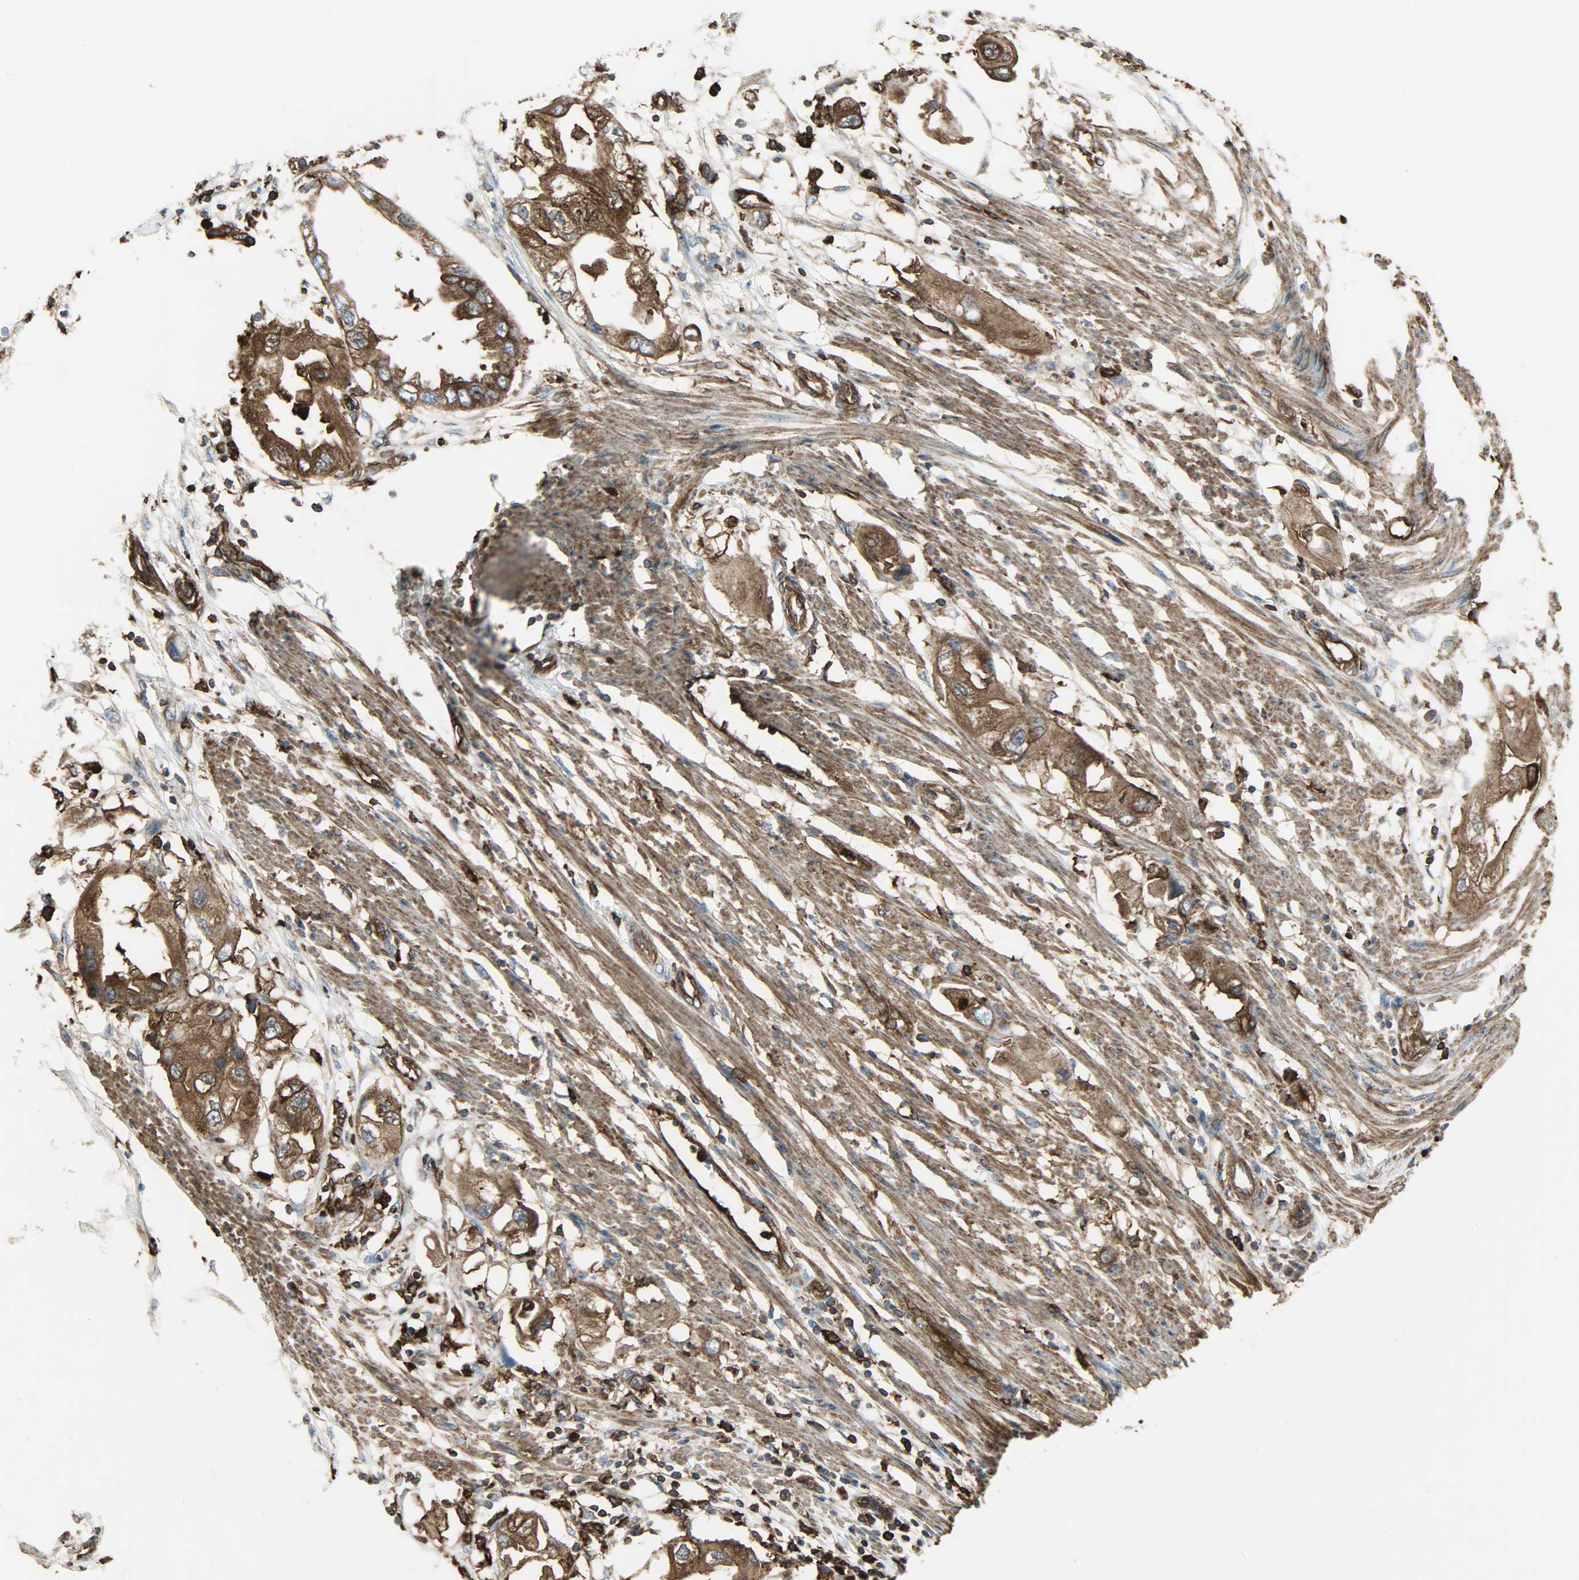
{"staining": {"intensity": "strong", "quantity": ">75%", "location": "cytoplasmic/membranous"}, "tissue": "endometrial cancer", "cell_type": "Tumor cells", "image_type": "cancer", "snomed": [{"axis": "morphology", "description": "Adenocarcinoma, NOS"}, {"axis": "topography", "description": "Endometrium"}], "caption": "Endometrial cancer (adenocarcinoma) tissue exhibits strong cytoplasmic/membranous positivity in approximately >75% of tumor cells, visualized by immunohistochemistry. The protein is stained brown, and the nuclei are stained in blue (DAB IHC with brightfield microscopy, high magnification).", "gene": "VASP", "patient": {"sex": "female", "age": 67}}